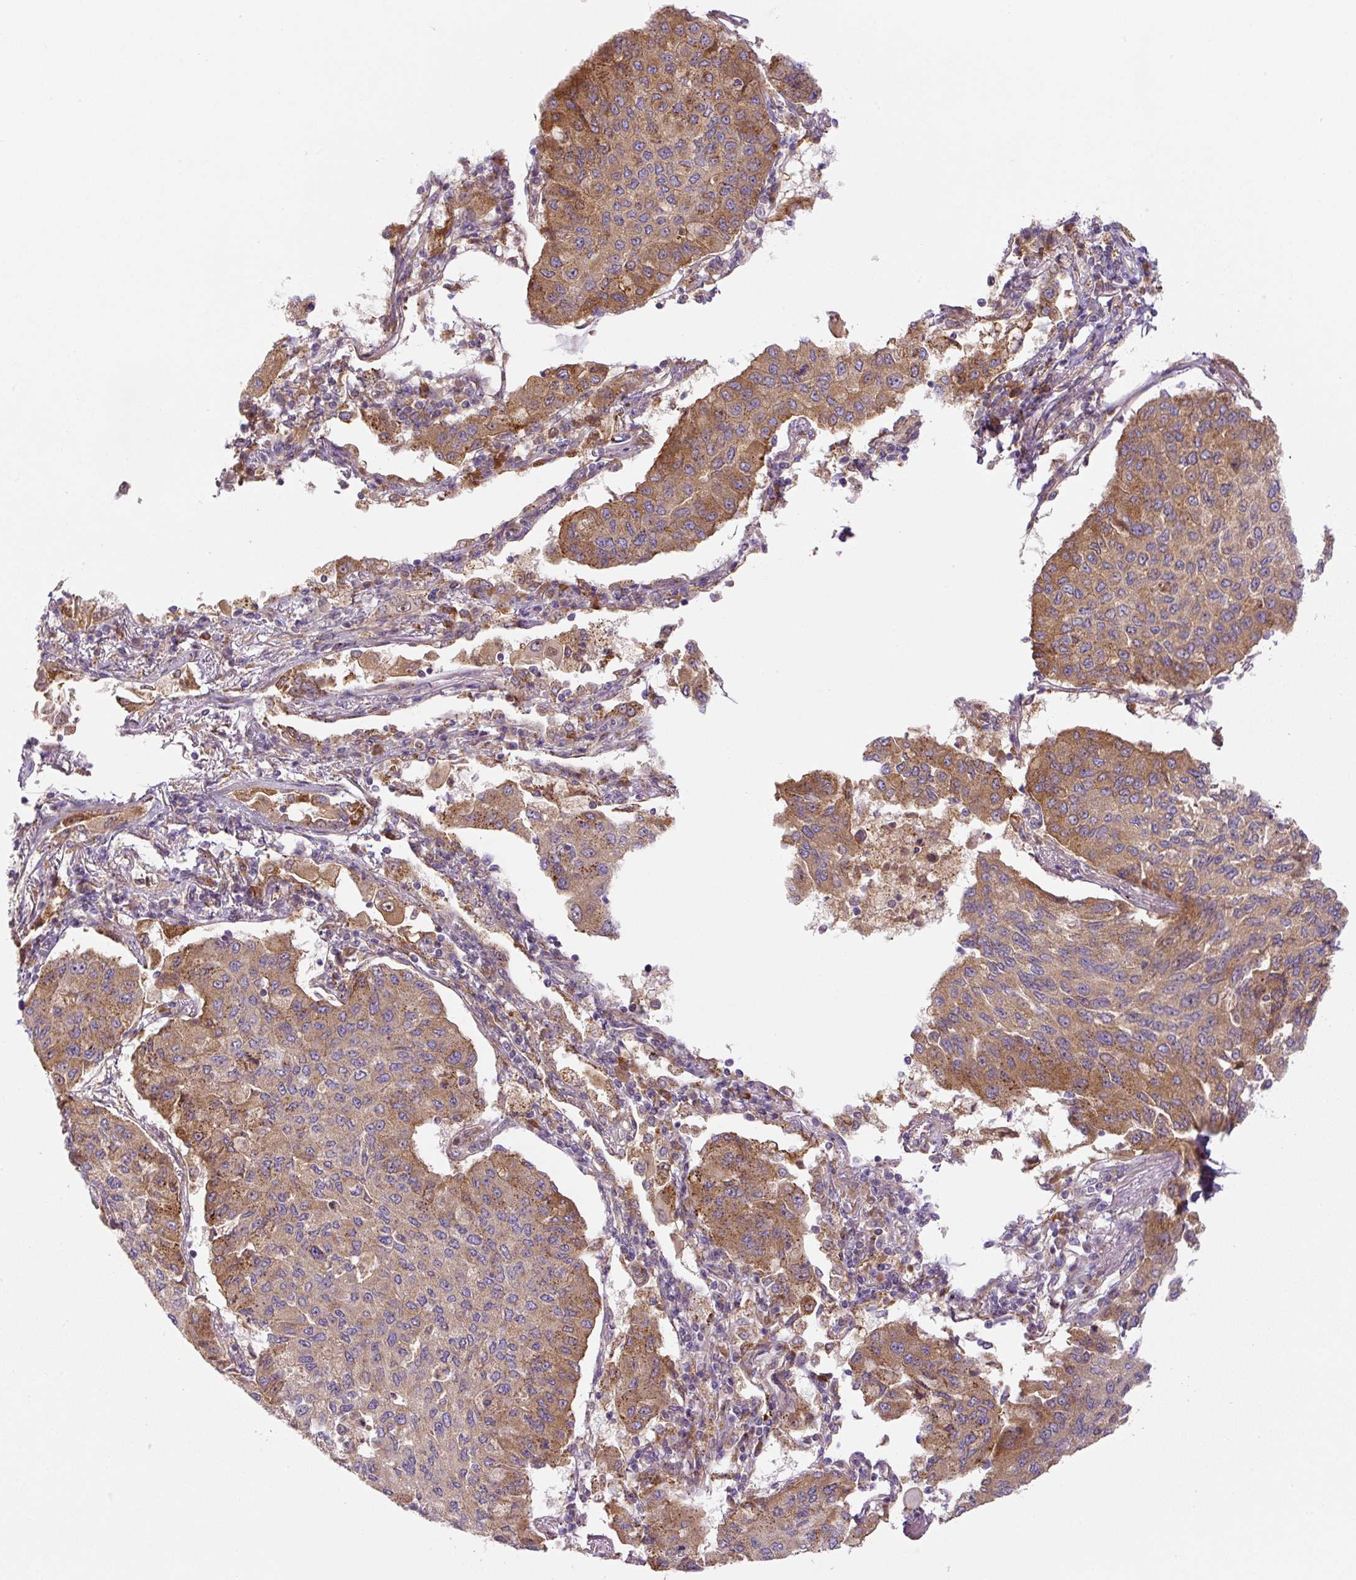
{"staining": {"intensity": "moderate", "quantity": ">75%", "location": "cytoplasmic/membranous"}, "tissue": "lung cancer", "cell_type": "Tumor cells", "image_type": "cancer", "snomed": [{"axis": "morphology", "description": "Squamous cell carcinoma, NOS"}, {"axis": "topography", "description": "Lung"}], "caption": "Protein expression by IHC displays moderate cytoplasmic/membranous staining in about >75% of tumor cells in lung squamous cell carcinoma. (brown staining indicates protein expression, while blue staining denotes nuclei).", "gene": "ZSWIM7", "patient": {"sex": "male", "age": 74}}